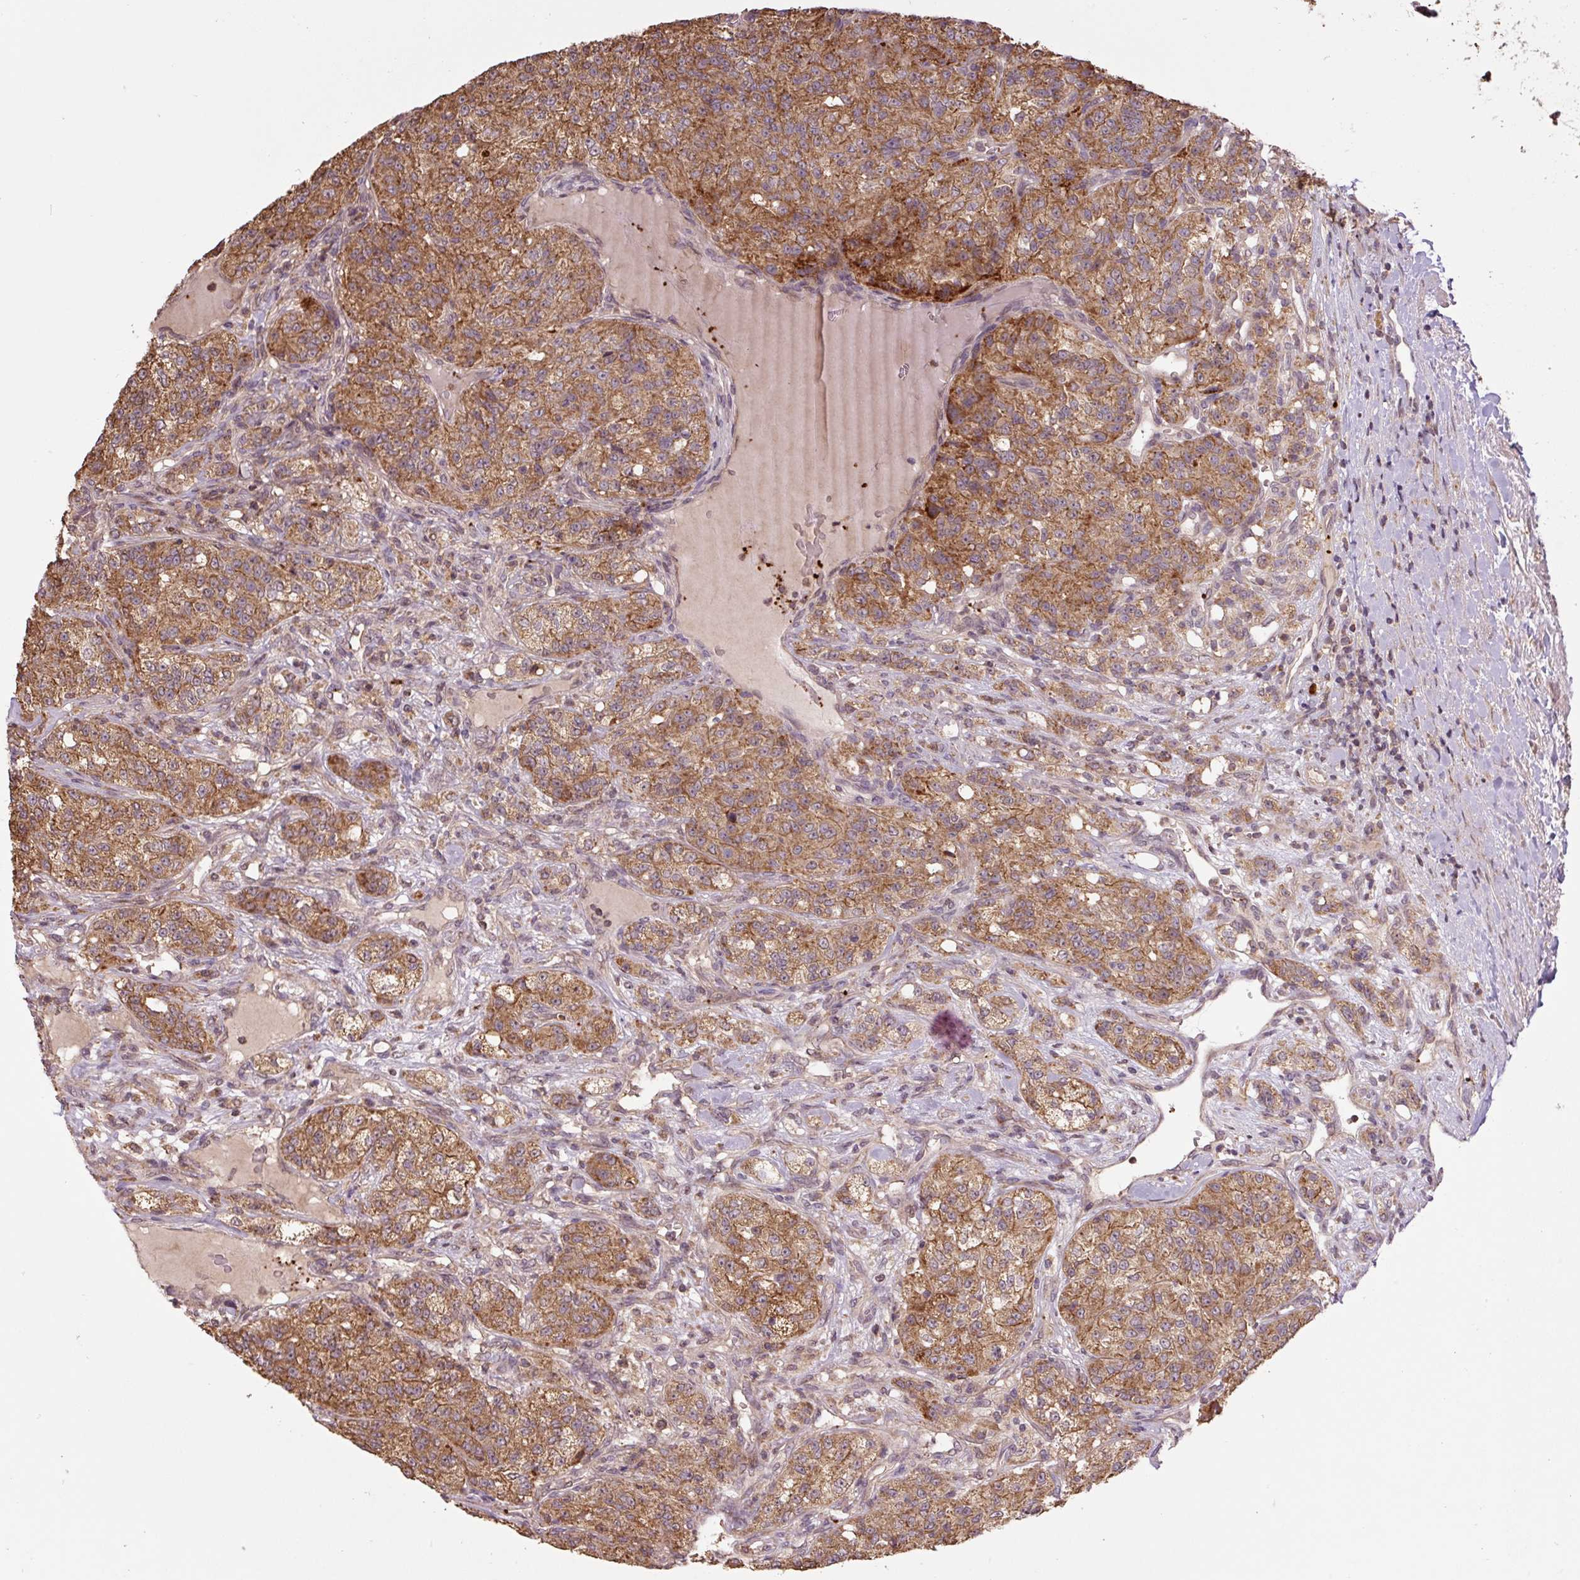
{"staining": {"intensity": "moderate", "quantity": ">75%", "location": "cytoplasmic/membranous"}, "tissue": "renal cancer", "cell_type": "Tumor cells", "image_type": "cancer", "snomed": [{"axis": "morphology", "description": "Adenocarcinoma, NOS"}, {"axis": "topography", "description": "Kidney"}], "caption": "Tumor cells reveal moderate cytoplasmic/membranous expression in approximately >75% of cells in renal adenocarcinoma.", "gene": "TMEM160", "patient": {"sex": "female", "age": 63}}